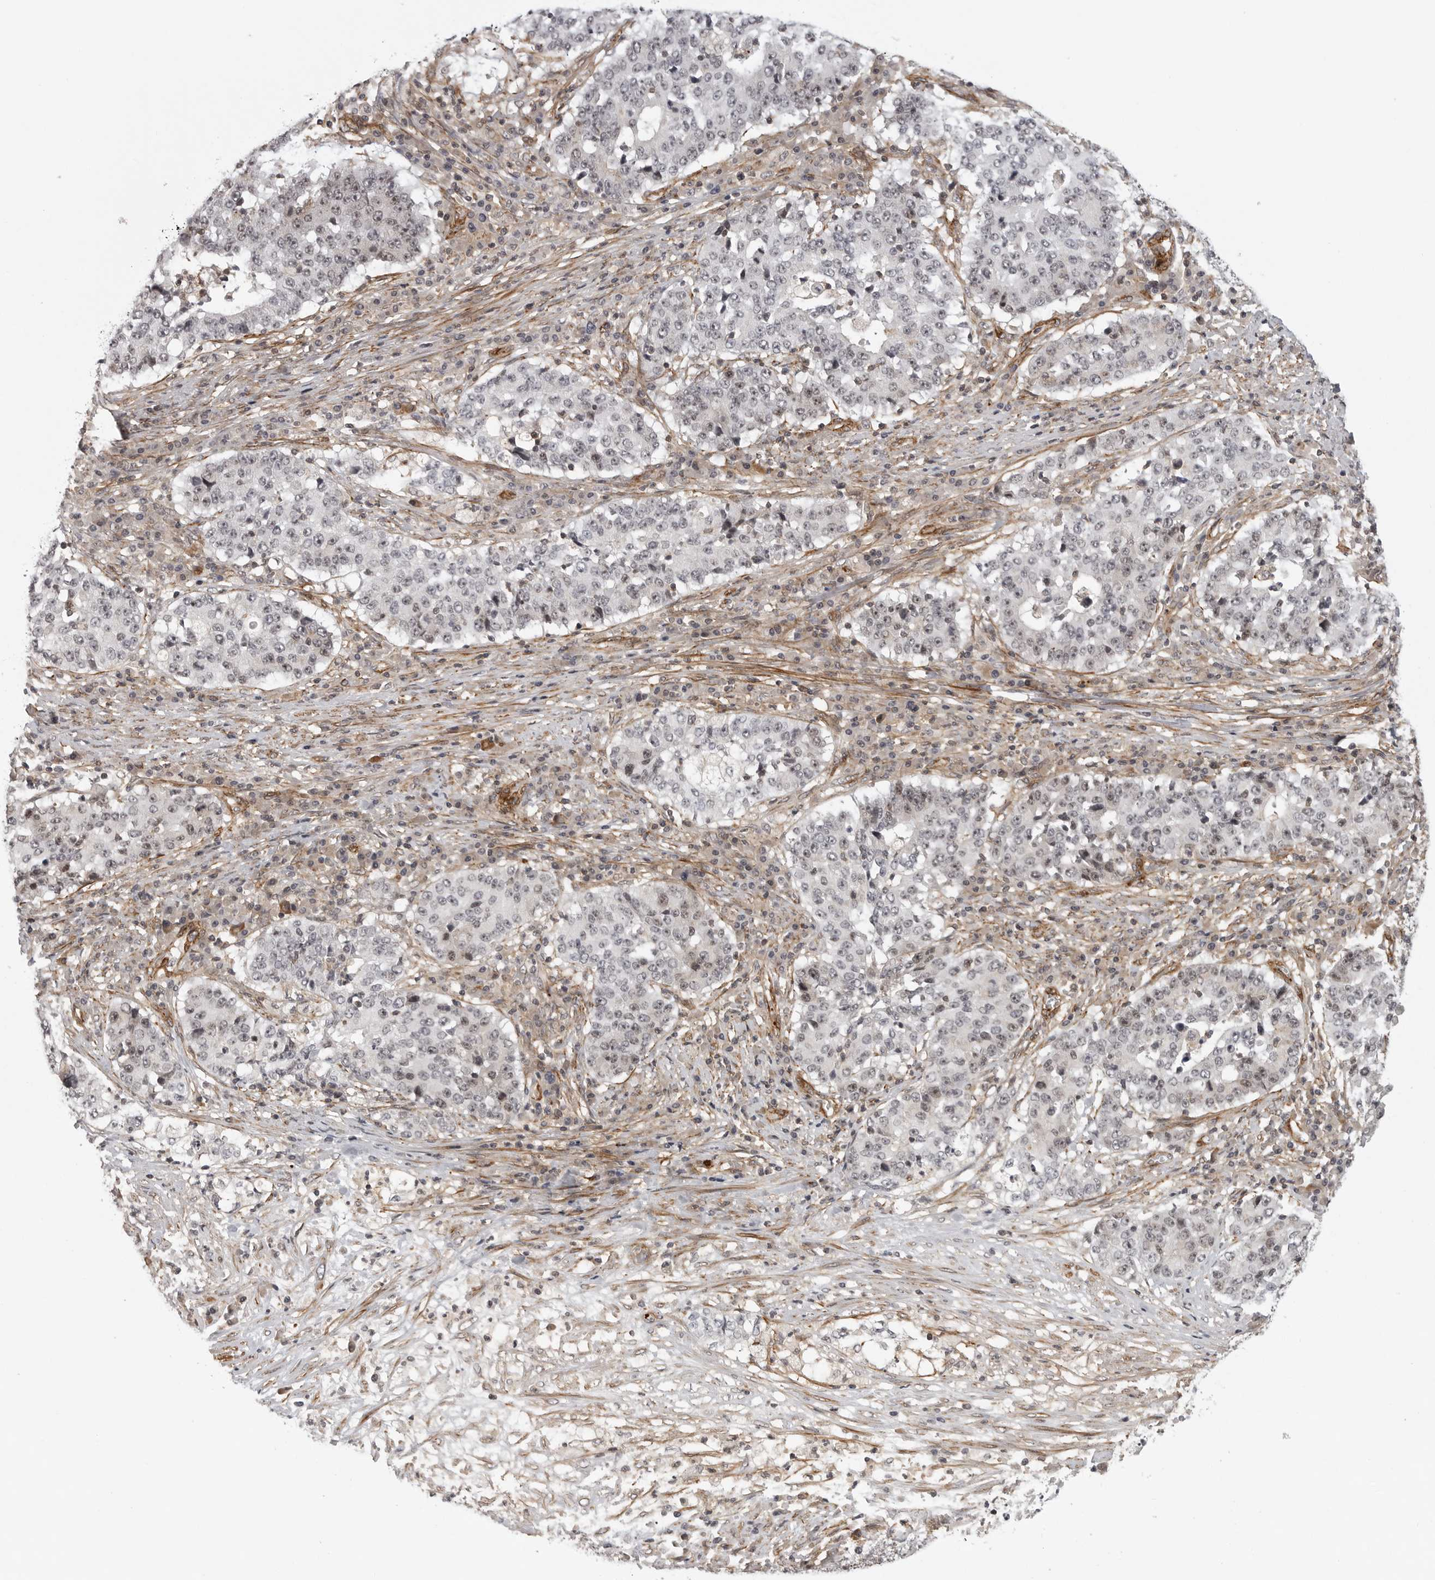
{"staining": {"intensity": "weak", "quantity": "25%-75%", "location": "nuclear"}, "tissue": "stomach cancer", "cell_type": "Tumor cells", "image_type": "cancer", "snomed": [{"axis": "morphology", "description": "Adenocarcinoma, NOS"}, {"axis": "topography", "description": "Stomach"}], "caption": "Stomach cancer (adenocarcinoma) tissue displays weak nuclear positivity in about 25%-75% of tumor cells", "gene": "TUT4", "patient": {"sex": "male", "age": 59}}